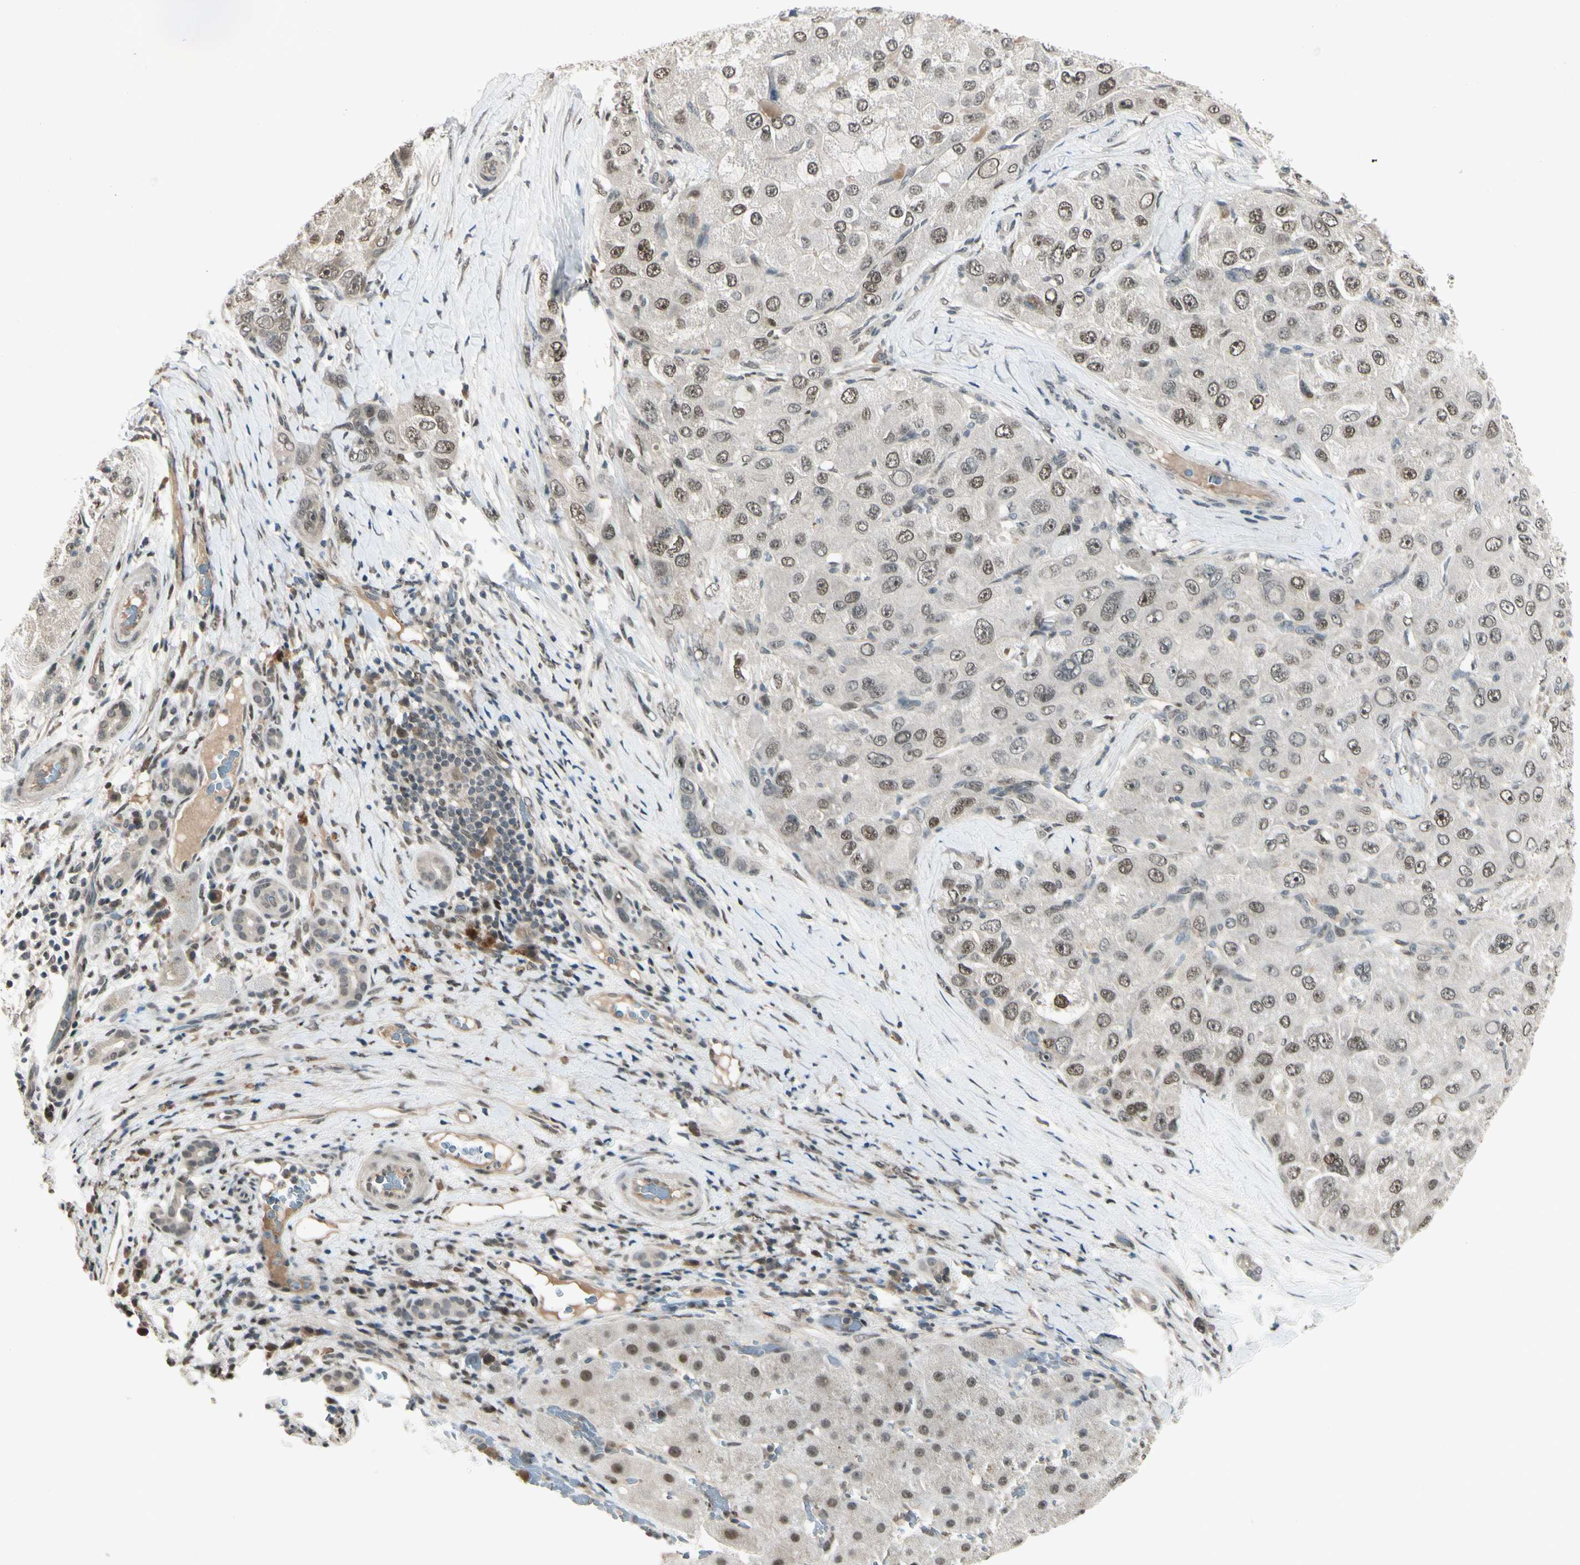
{"staining": {"intensity": "weak", "quantity": "<25%", "location": "nuclear"}, "tissue": "liver cancer", "cell_type": "Tumor cells", "image_type": "cancer", "snomed": [{"axis": "morphology", "description": "Carcinoma, Hepatocellular, NOS"}, {"axis": "topography", "description": "Liver"}], "caption": "Tumor cells show no significant protein positivity in liver hepatocellular carcinoma.", "gene": "GTF3A", "patient": {"sex": "male", "age": 80}}